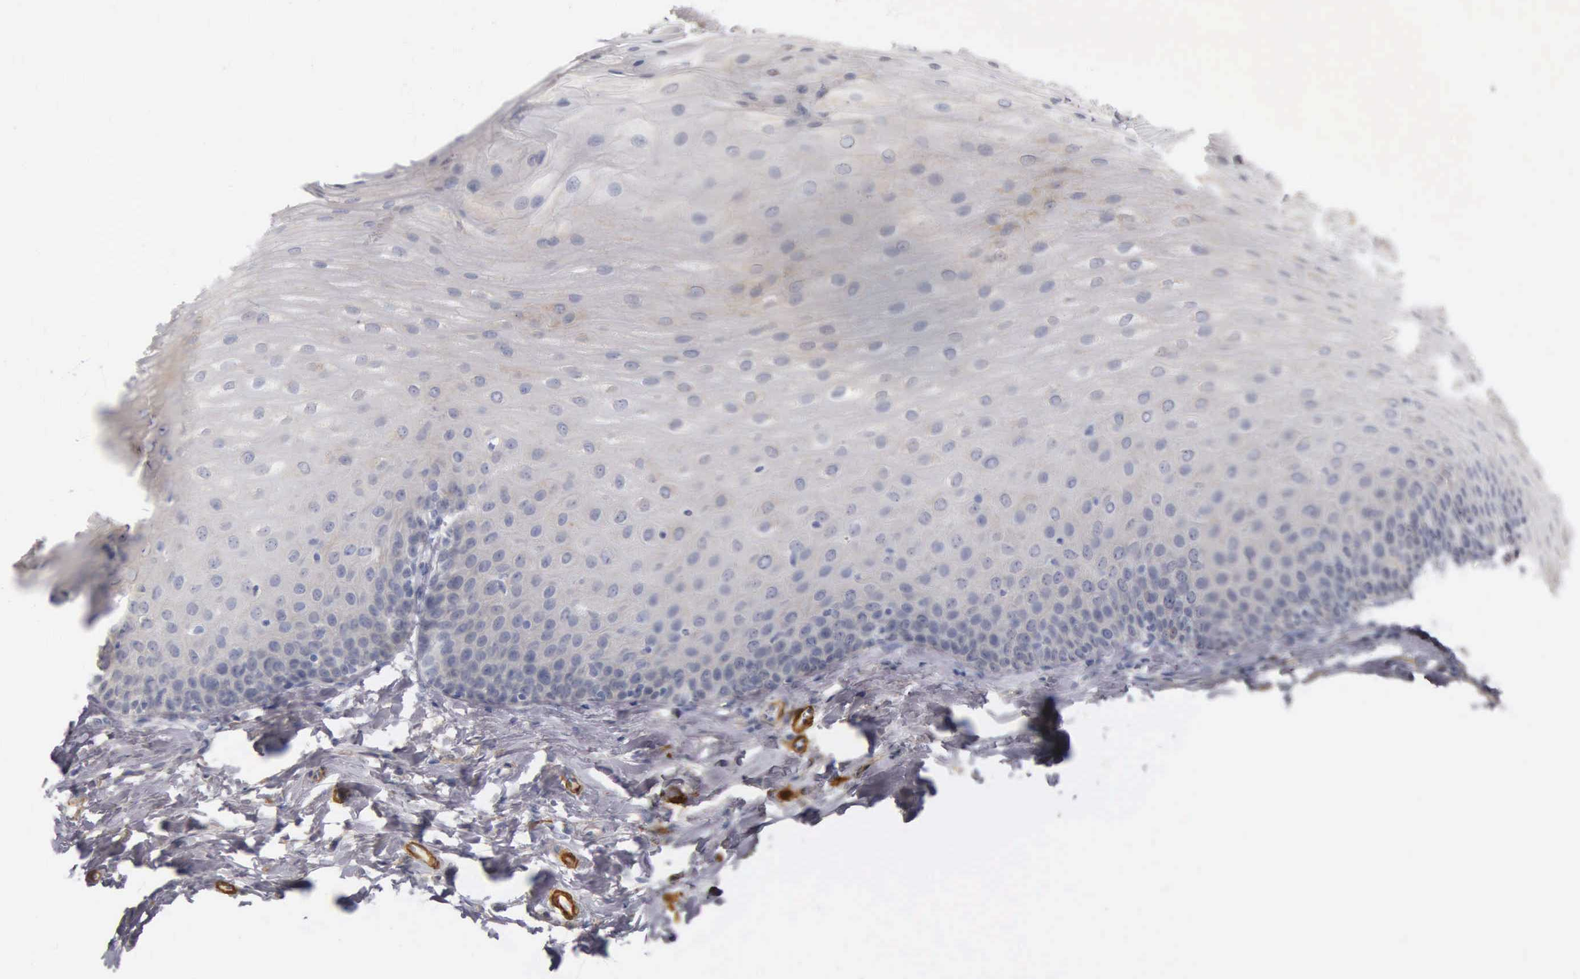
{"staining": {"intensity": "negative", "quantity": "none", "location": "none"}, "tissue": "esophagus", "cell_type": "Squamous epithelial cells", "image_type": "normal", "snomed": [{"axis": "morphology", "description": "Normal tissue, NOS"}, {"axis": "topography", "description": "Esophagus"}], "caption": "This is a micrograph of immunohistochemistry staining of unremarkable esophagus, which shows no positivity in squamous epithelial cells. (DAB immunohistochemistry with hematoxylin counter stain).", "gene": "CNN1", "patient": {"sex": "male", "age": 70}}